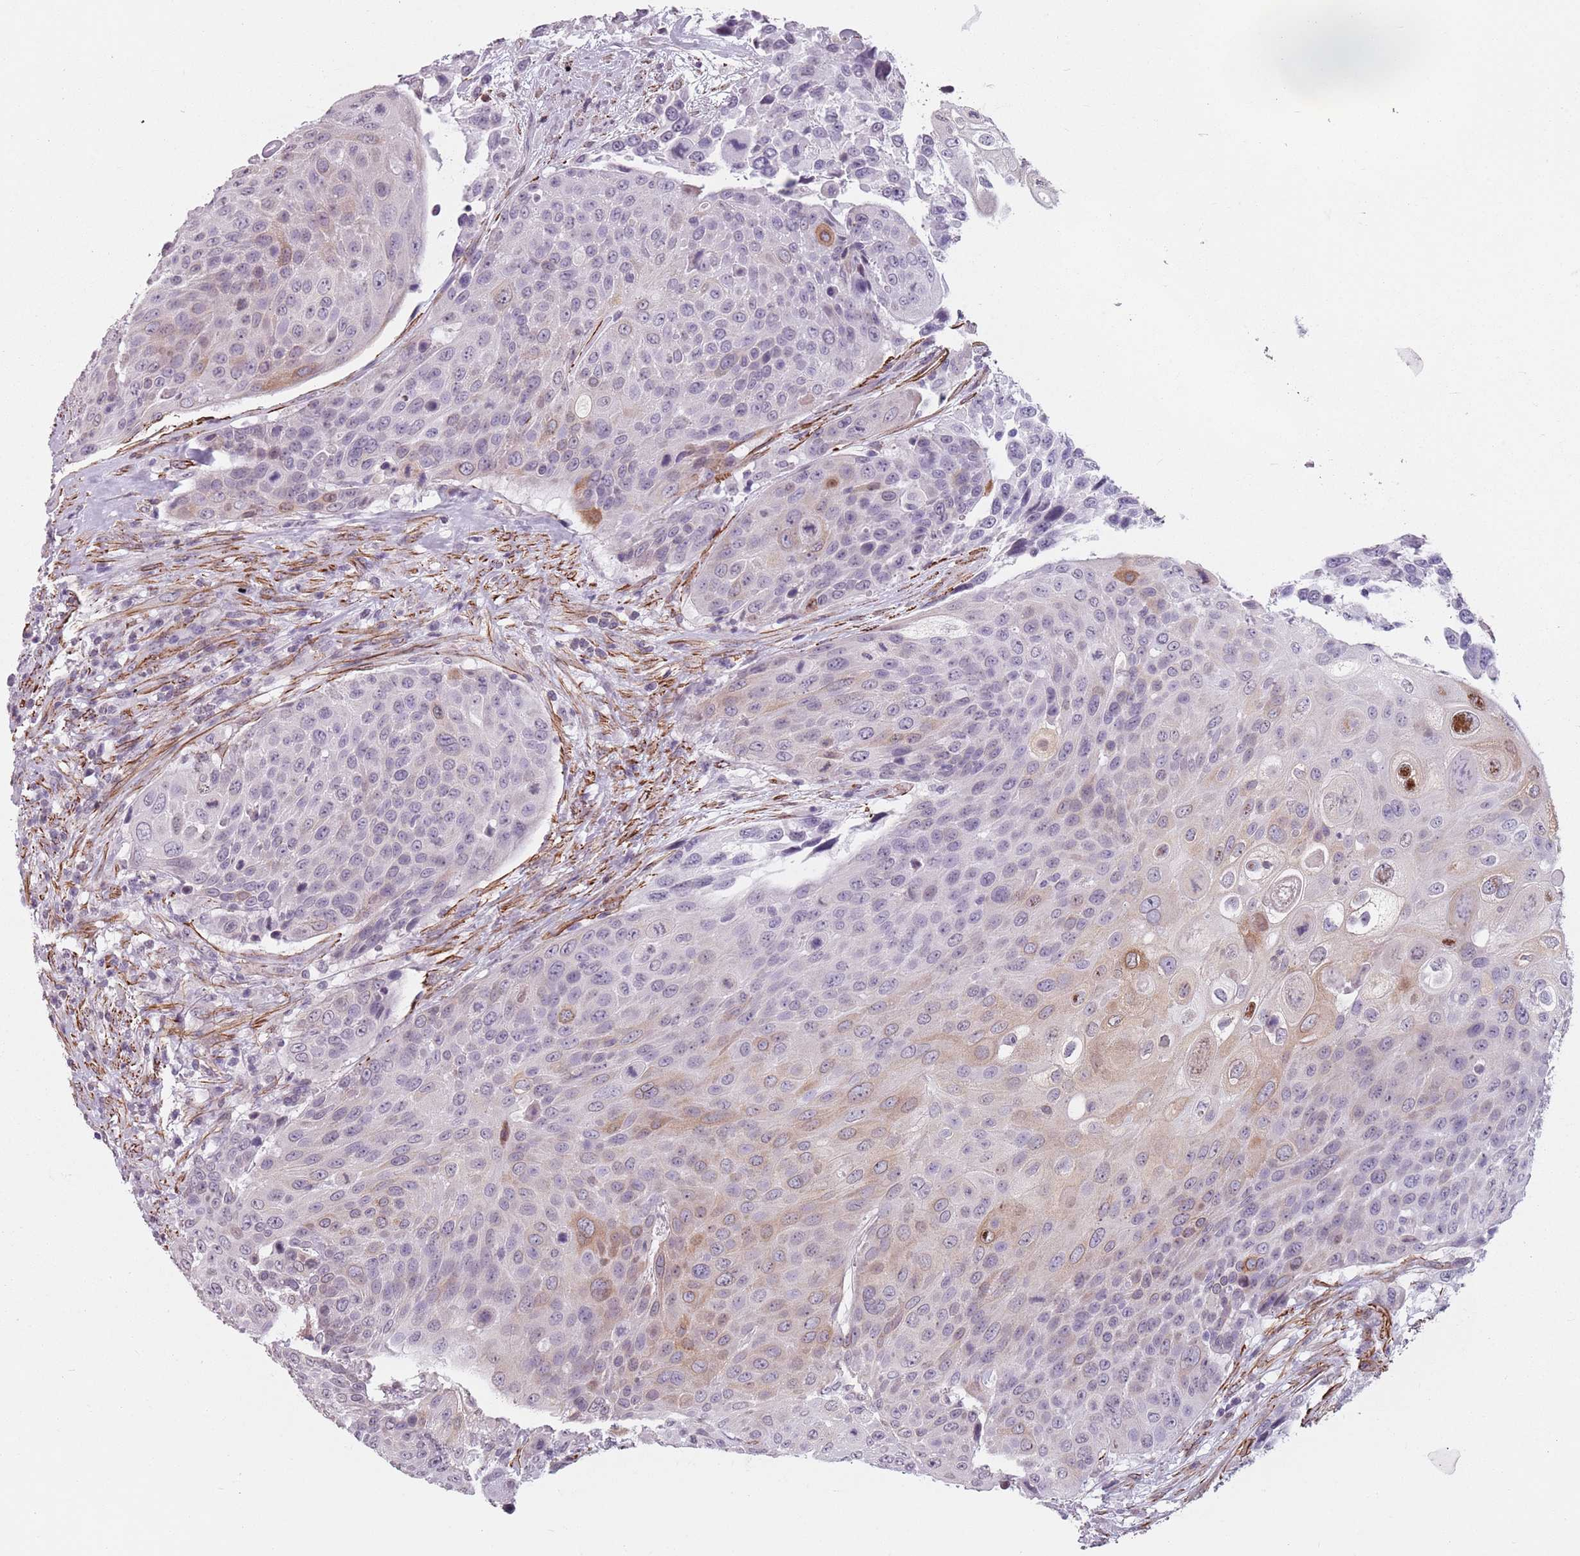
{"staining": {"intensity": "moderate", "quantity": "<25%", "location": "cytoplasmic/membranous"}, "tissue": "urothelial cancer", "cell_type": "Tumor cells", "image_type": "cancer", "snomed": [{"axis": "morphology", "description": "Urothelial carcinoma, High grade"}, {"axis": "topography", "description": "Urinary bladder"}], "caption": "About <25% of tumor cells in urothelial carcinoma (high-grade) reveal moderate cytoplasmic/membranous protein staining as visualized by brown immunohistochemical staining.", "gene": "TMC4", "patient": {"sex": "female", "age": 70}}